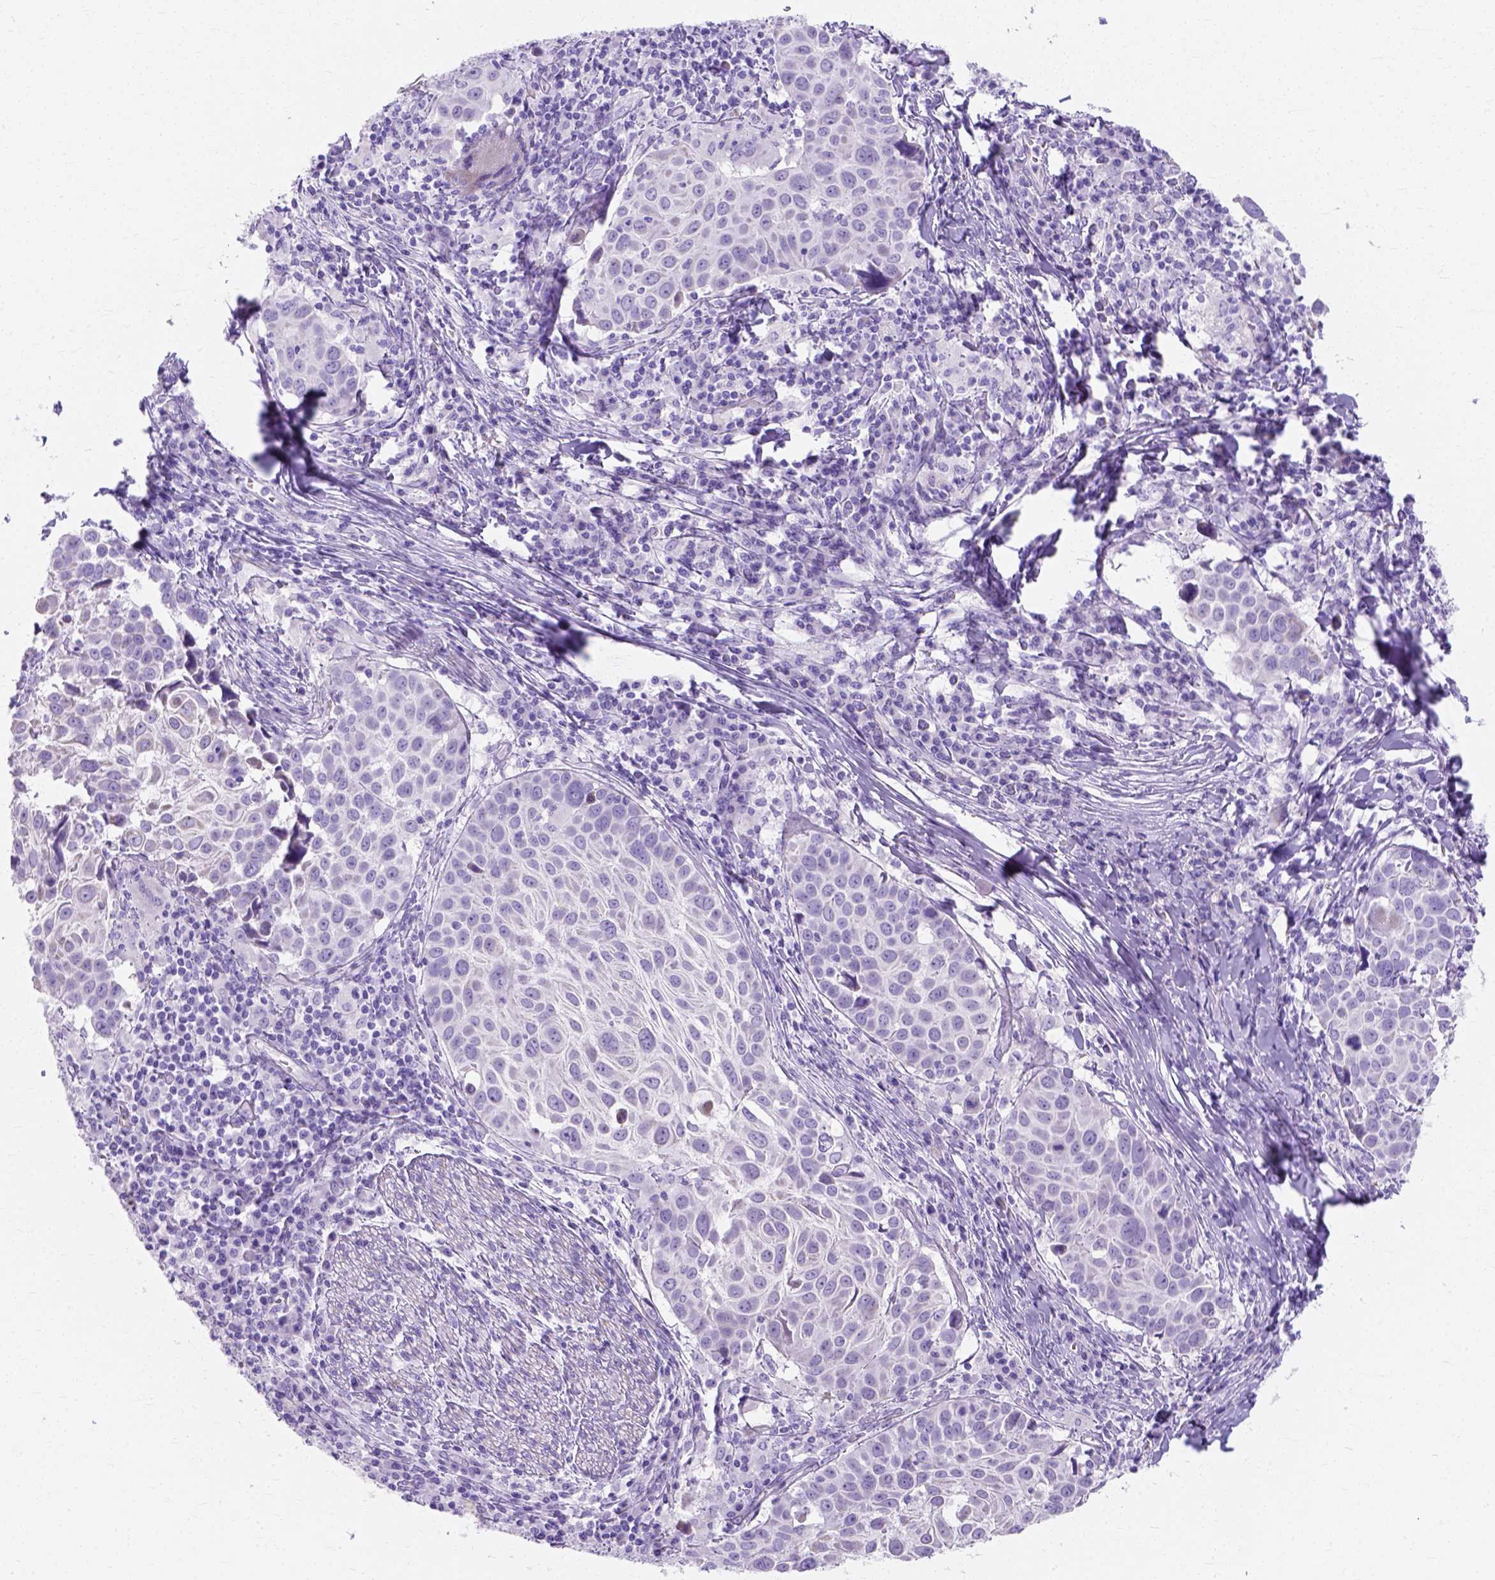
{"staining": {"intensity": "negative", "quantity": "none", "location": "none"}, "tissue": "lung cancer", "cell_type": "Tumor cells", "image_type": "cancer", "snomed": [{"axis": "morphology", "description": "Squamous cell carcinoma, NOS"}, {"axis": "topography", "description": "Lung"}], "caption": "An immunohistochemistry histopathology image of lung squamous cell carcinoma is shown. There is no staining in tumor cells of lung squamous cell carcinoma.", "gene": "MYH15", "patient": {"sex": "male", "age": 57}}